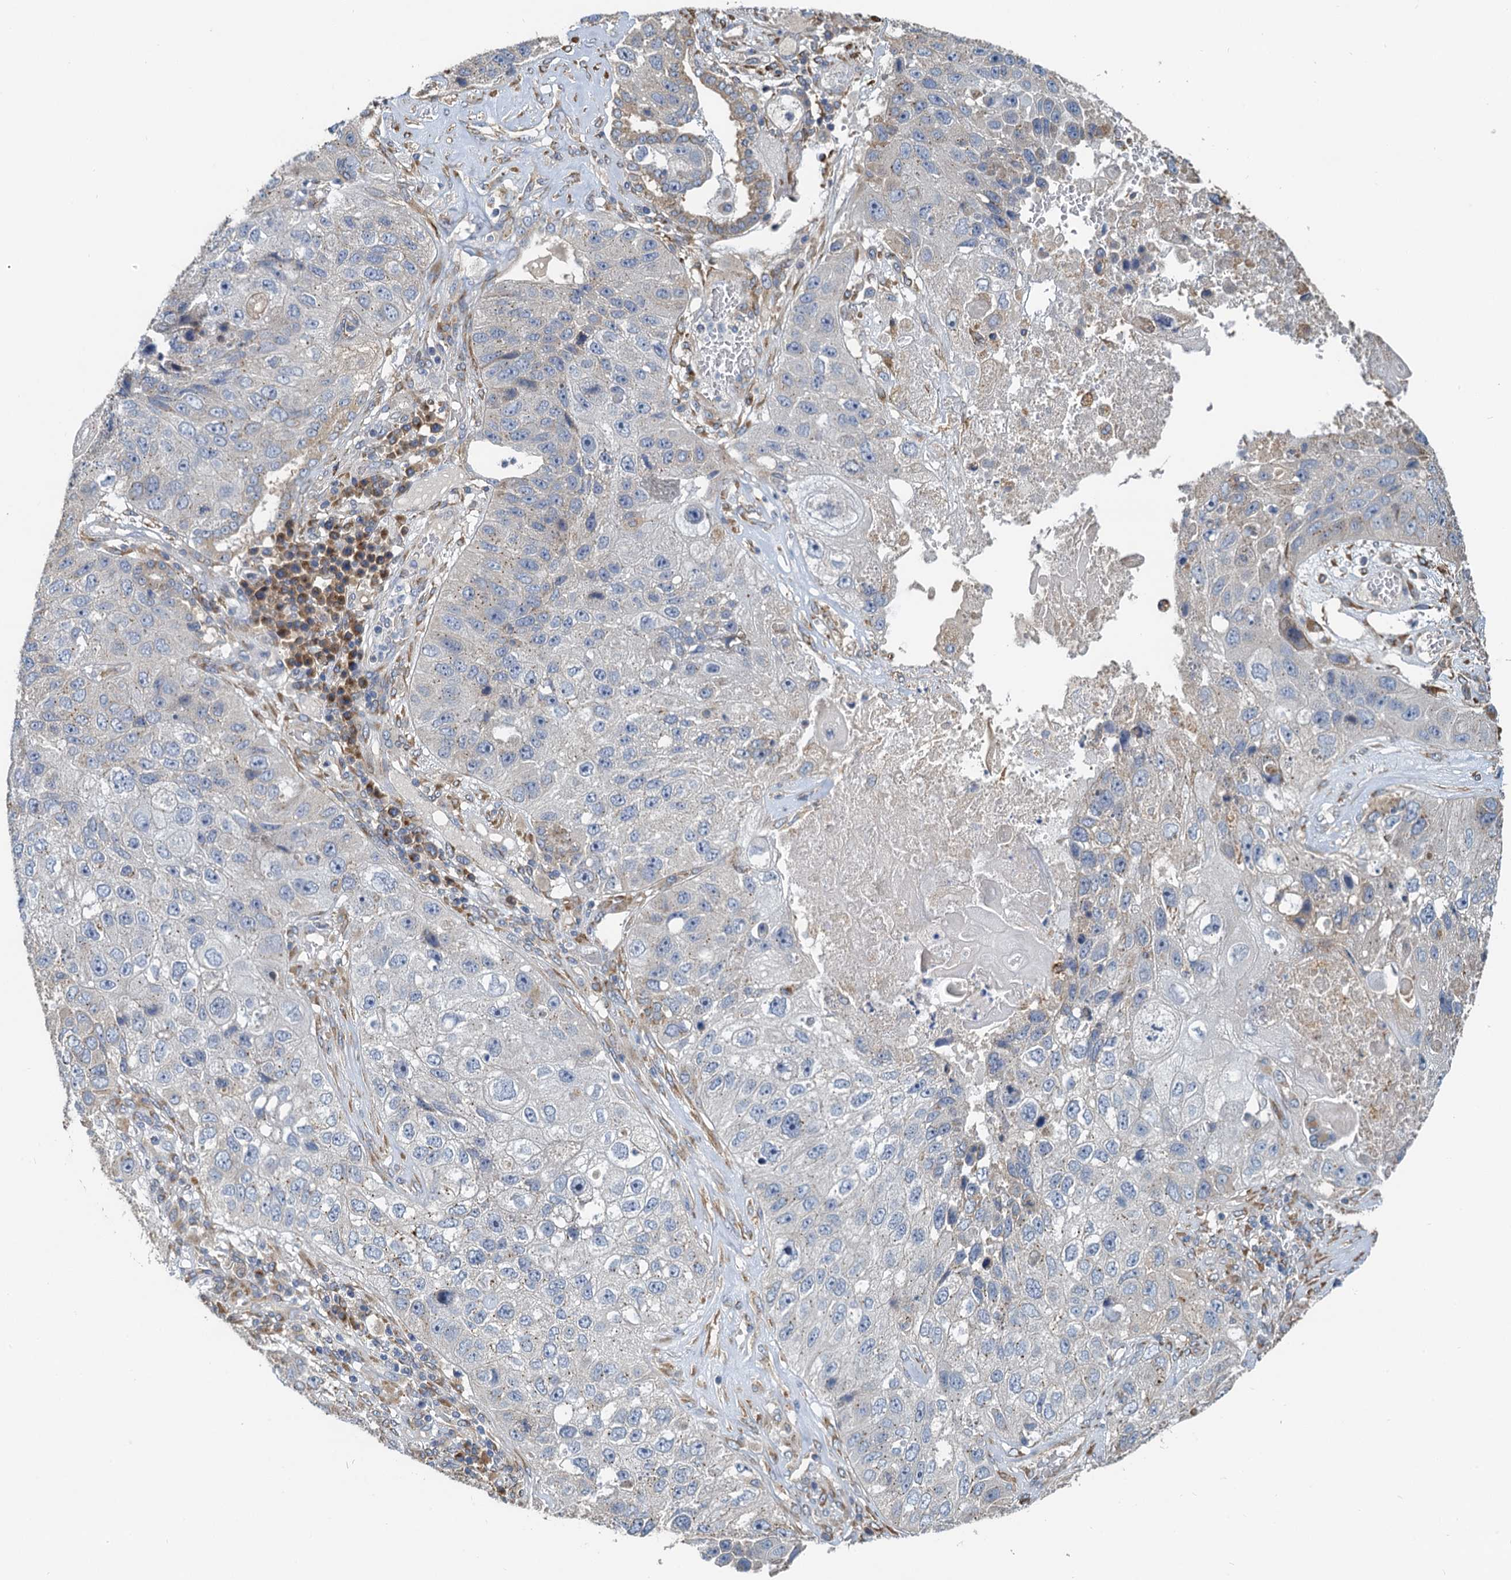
{"staining": {"intensity": "negative", "quantity": "none", "location": "none"}, "tissue": "lung cancer", "cell_type": "Tumor cells", "image_type": "cancer", "snomed": [{"axis": "morphology", "description": "Squamous cell carcinoma, NOS"}, {"axis": "topography", "description": "Lung"}], "caption": "Immunohistochemical staining of squamous cell carcinoma (lung) exhibits no significant expression in tumor cells.", "gene": "NKAPD1", "patient": {"sex": "male", "age": 61}}